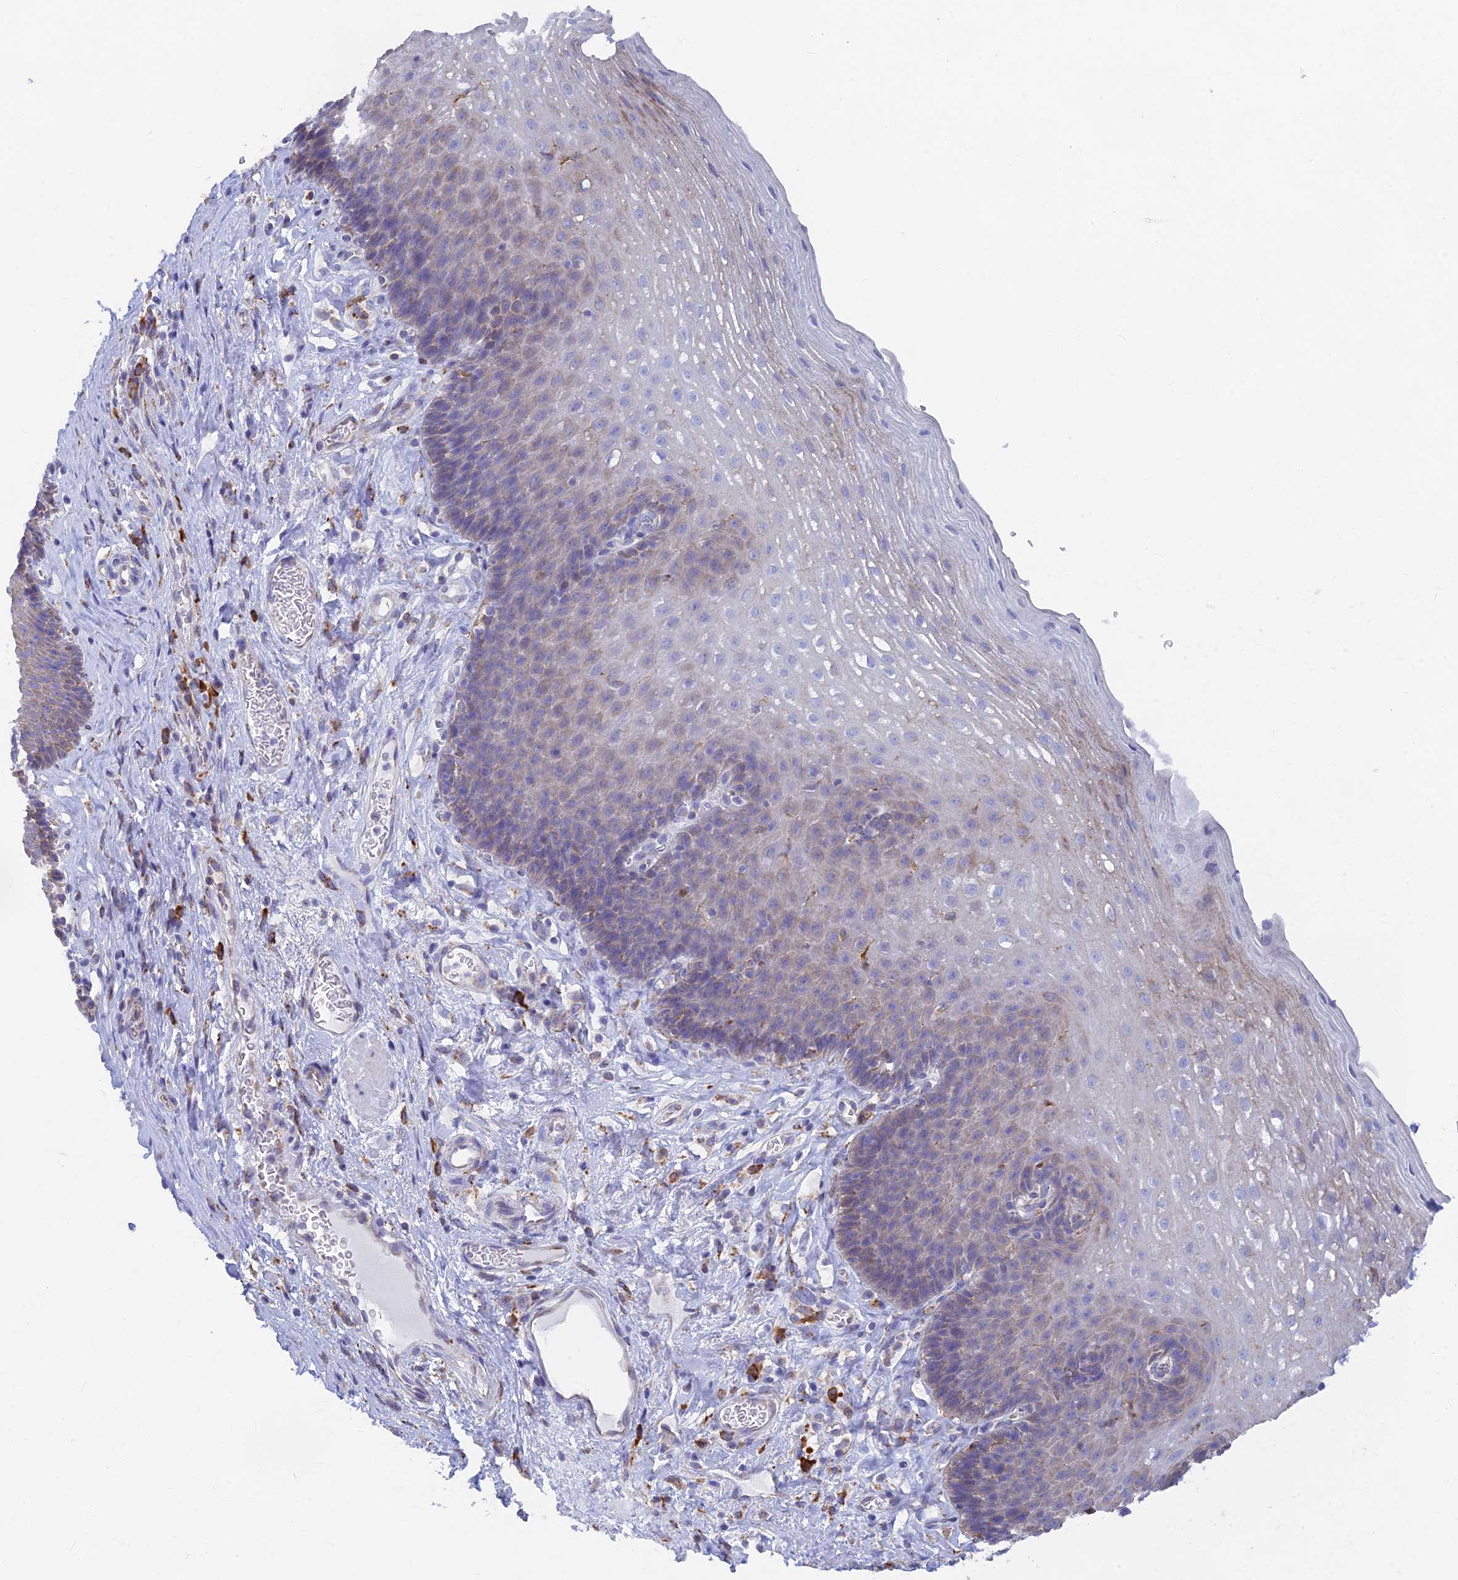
{"staining": {"intensity": "weak", "quantity": "25%-75%", "location": "cytoplasmic/membranous"}, "tissue": "esophagus", "cell_type": "Squamous epithelial cells", "image_type": "normal", "snomed": [{"axis": "morphology", "description": "Normal tissue, NOS"}, {"axis": "topography", "description": "Esophagus"}], "caption": "IHC micrograph of normal esophagus: esophagus stained using immunohistochemistry (IHC) exhibits low levels of weak protein expression localized specifically in the cytoplasmic/membranous of squamous epithelial cells, appearing as a cytoplasmic/membranous brown color.", "gene": "WDR35", "patient": {"sex": "female", "age": 66}}